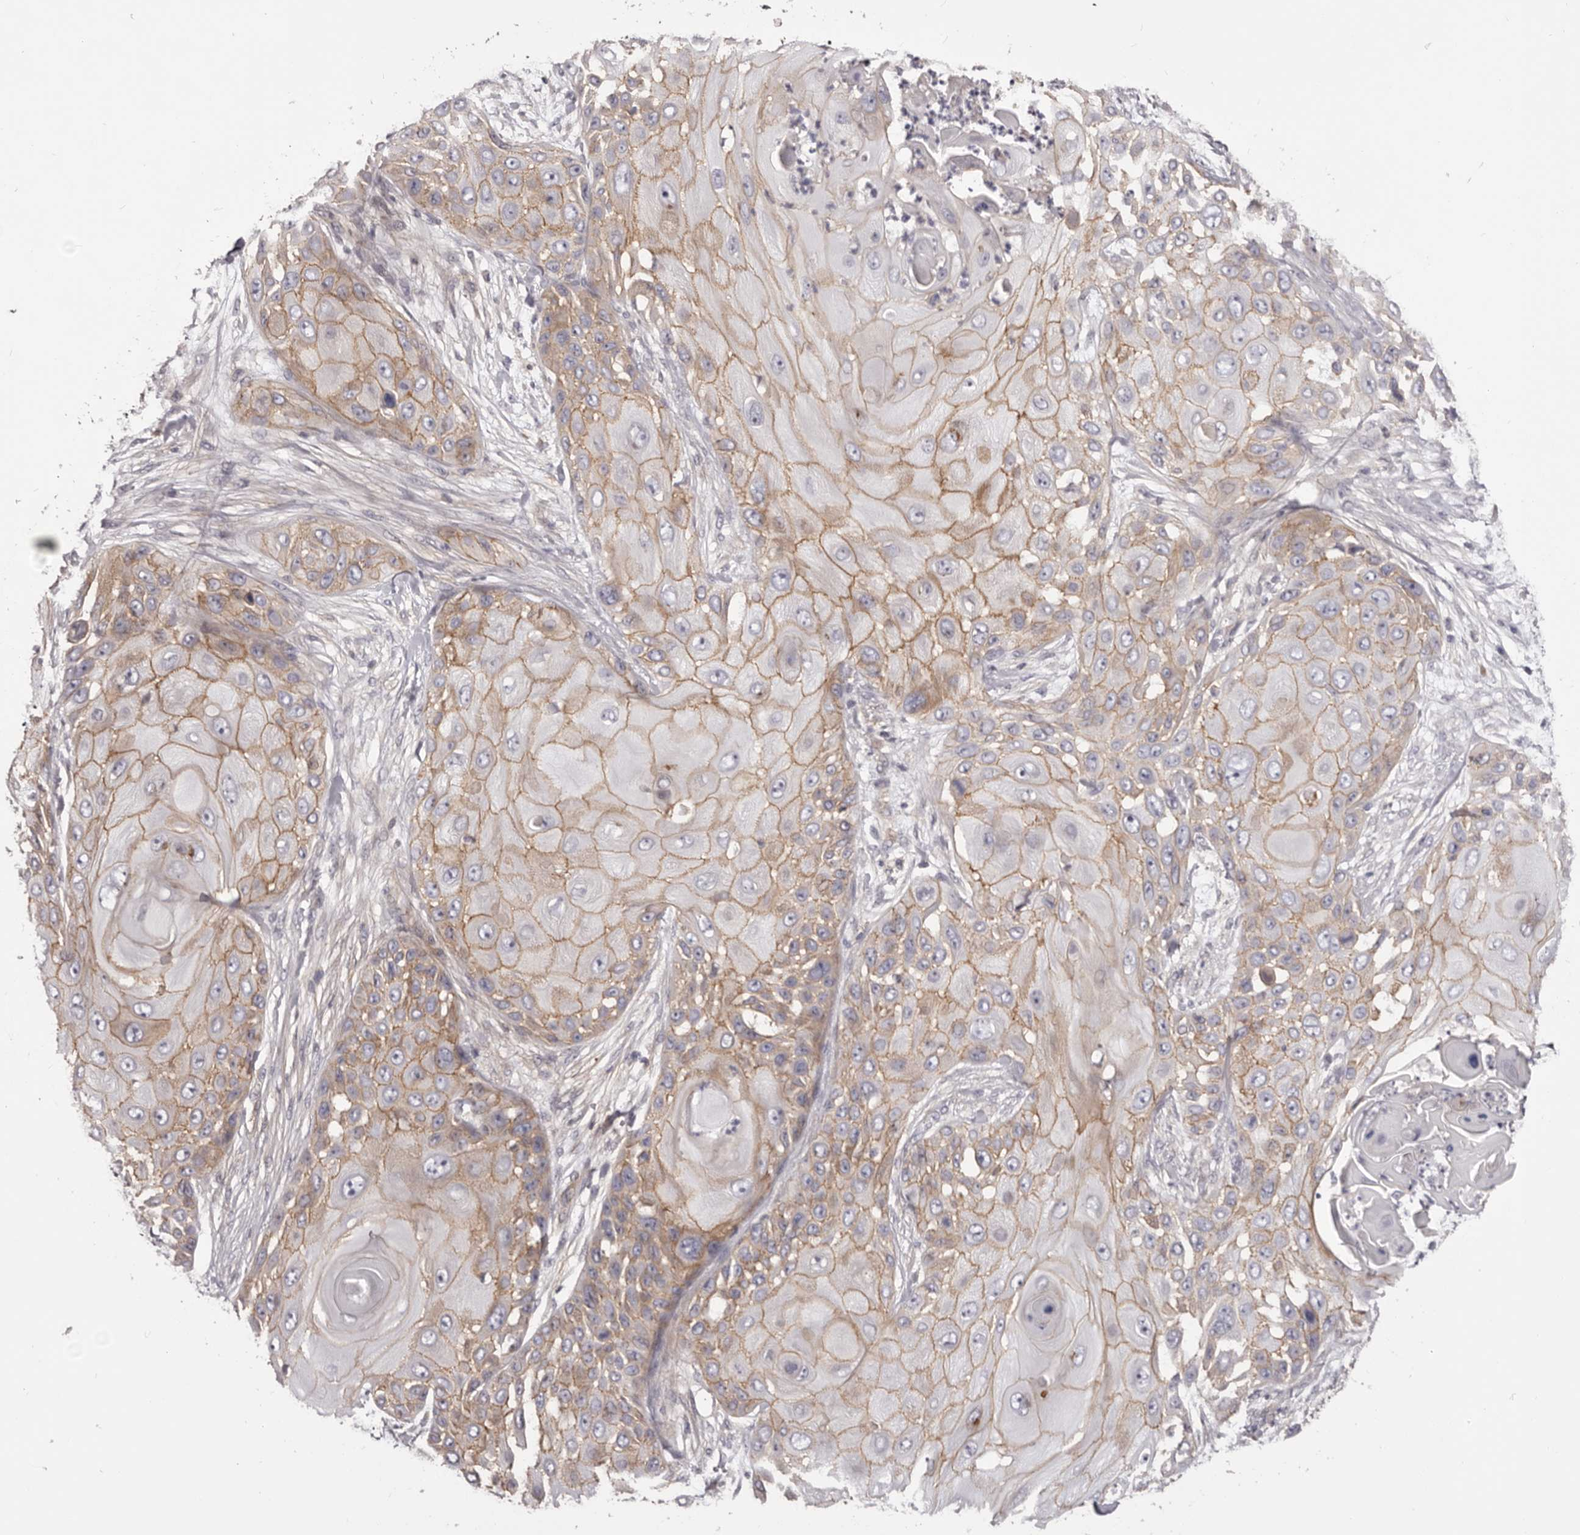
{"staining": {"intensity": "moderate", "quantity": "25%-75%", "location": "cytoplasmic/membranous"}, "tissue": "skin cancer", "cell_type": "Tumor cells", "image_type": "cancer", "snomed": [{"axis": "morphology", "description": "Squamous cell carcinoma, NOS"}, {"axis": "topography", "description": "Skin"}], "caption": "About 25%-75% of tumor cells in human skin cancer exhibit moderate cytoplasmic/membranous protein staining as visualized by brown immunohistochemical staining.", "gene": "DMRT2", "patient": {"sex": "female", "age": 44}}